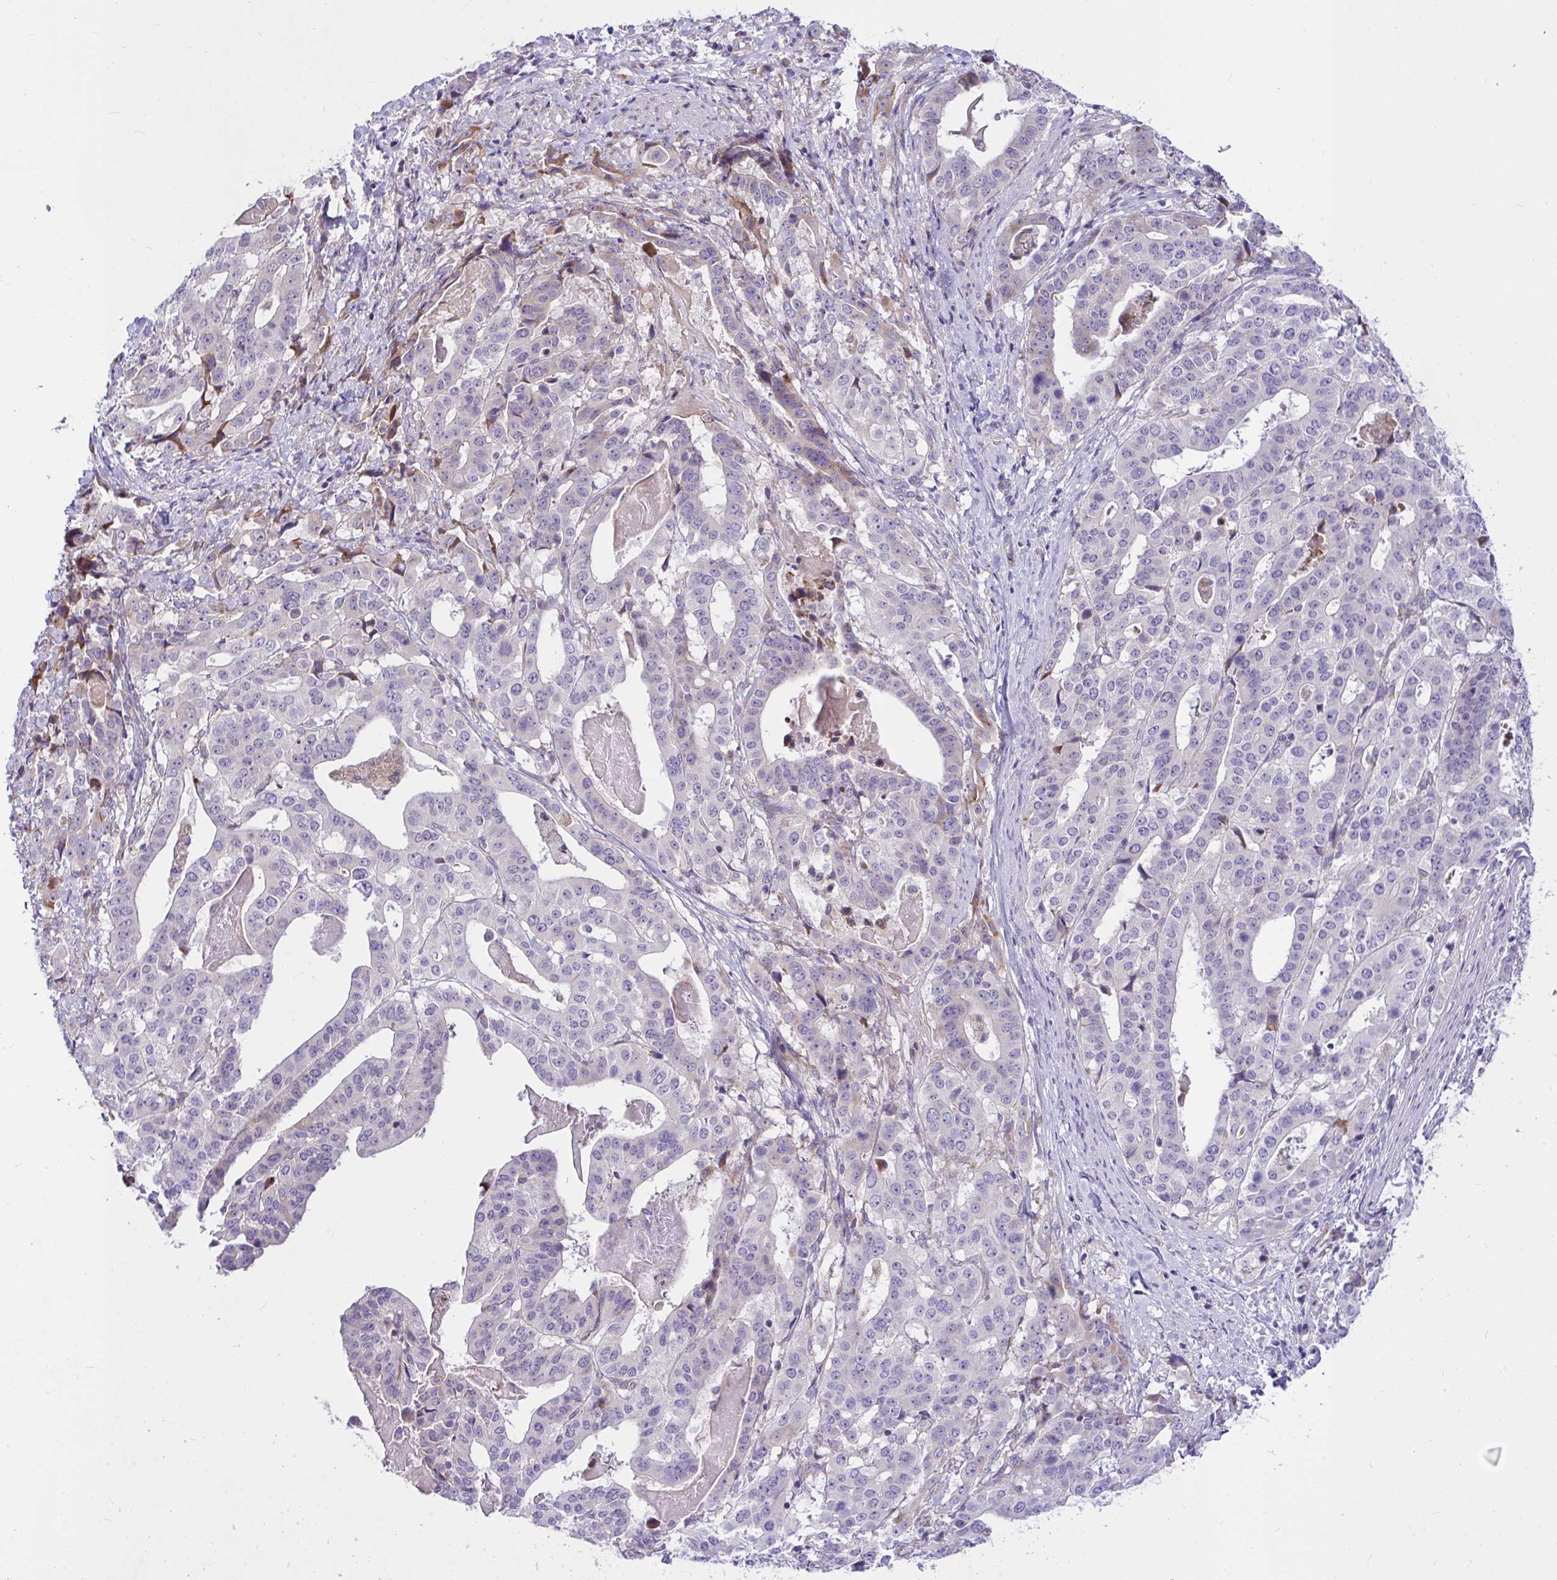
{"staining": {"intensity": "negative", "quantity": "none", "location": "none"}, "tissue": "stomach cancer", "cell_type": "Tumor cells", "image_type": "cancer", "snomed": [{"axis": "morphology", "description": "Adenocarcinoma, NOS"}, {"axis": "topography", "description": "Stomach"}], "caption": "This is a photomicrograph of immunohistochemistry staining of stomach cancer, which shows no staining in tumor cells.", "gene": "CEP63", "patient": {"sex": "male", "age": 48}}